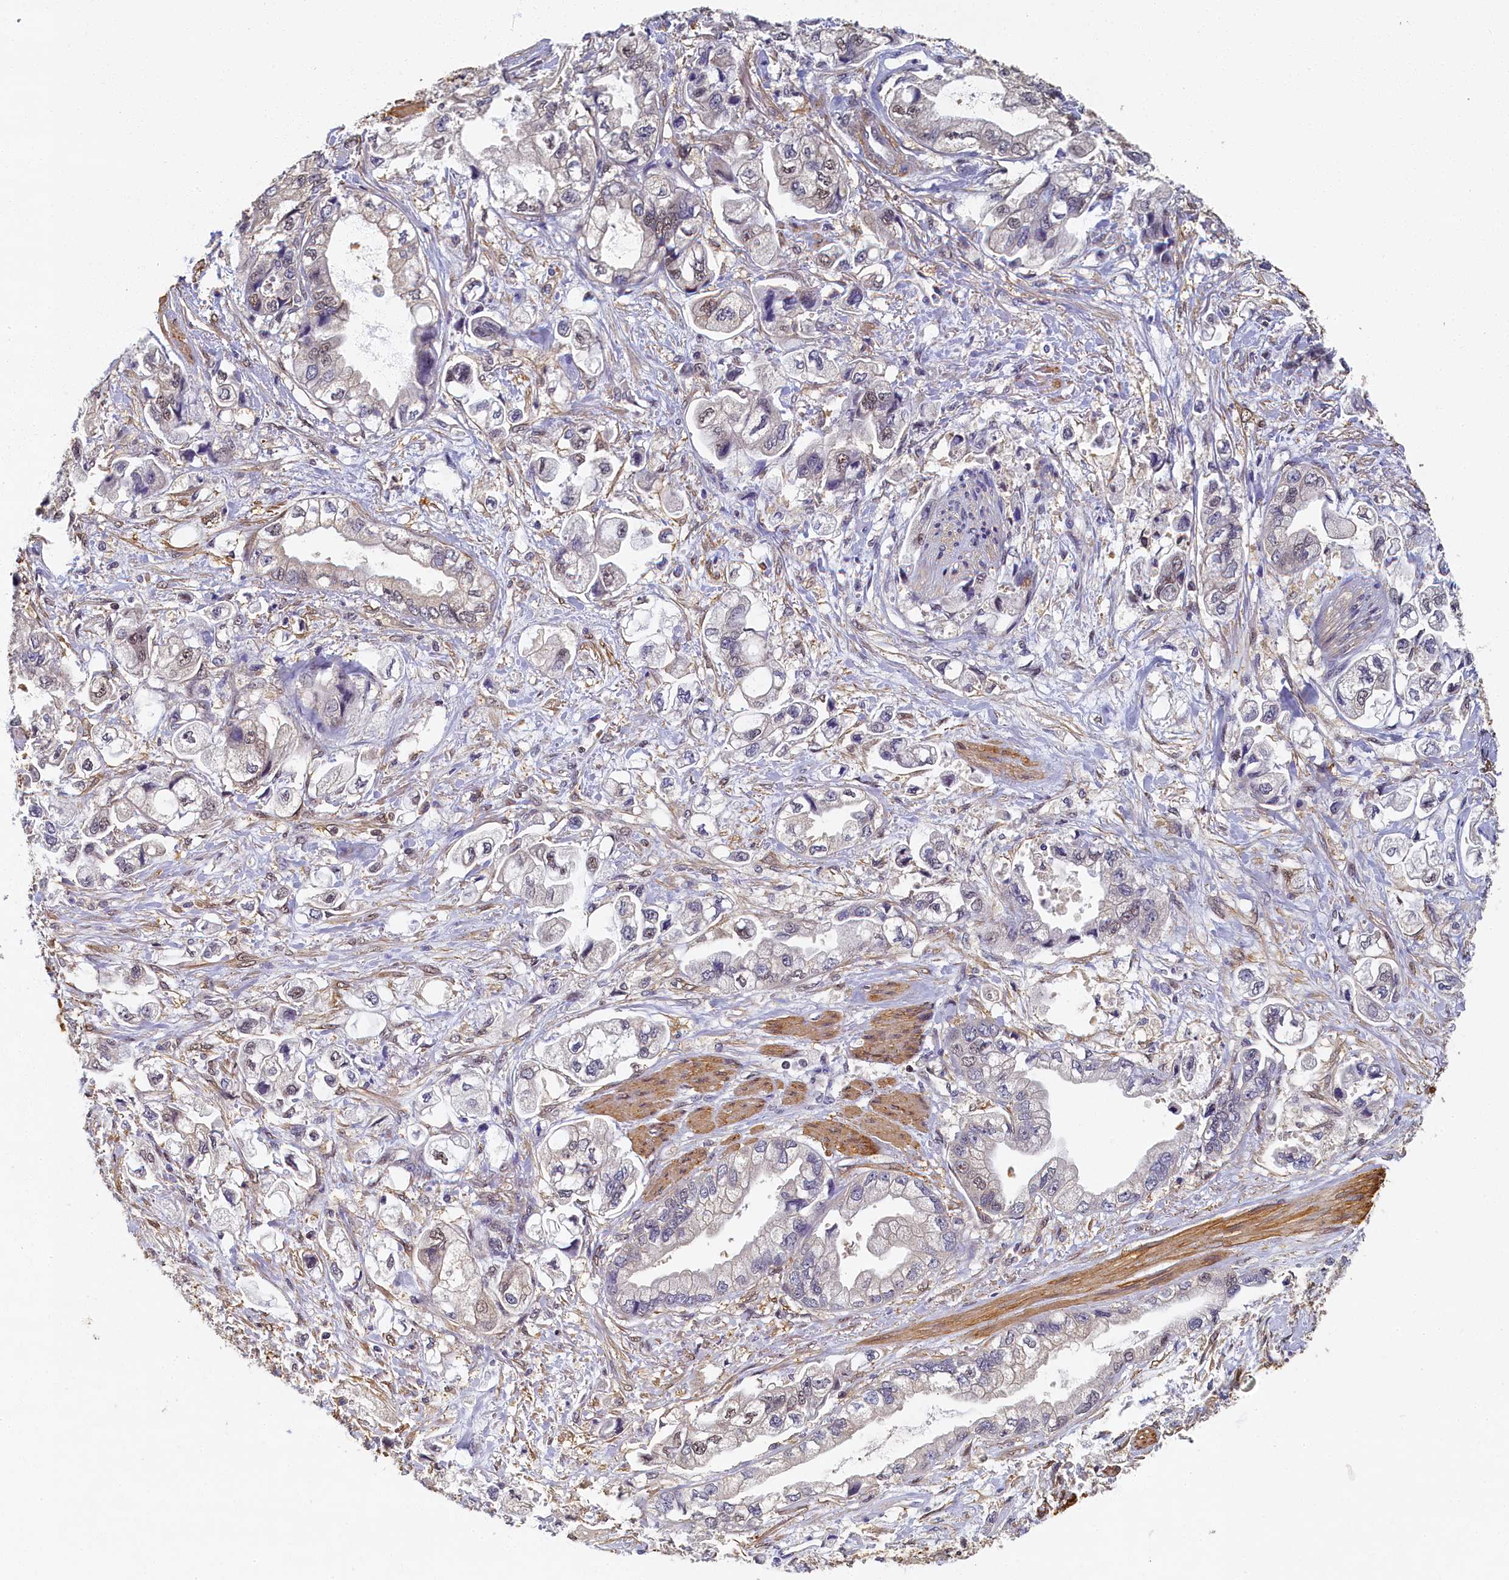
{"staining": {"intensity": "weak", "quantity": "<25%", "location": "nuclear"}, "tissue": "stomach cancer", "cell_type": "Tumor cells", "image_type": "cancer", "snomed": [{"axis": "morphology", "description": "Adenocarcinoma, NOS"}, {"axis": "topography", "description": "Stomach"}], "caption": "IHC micrograph of human adenocarcinoma (stomach) stained for a protein (brown), which exhibits no positivity in tumor cells. Brightfield microscopy of immunohistochemistry (IHC) stained with DAB (3,3'-diaminobenzidine) (brown) and hematoxylin (blue), captured at high magnification.", "gene": "TBCB", "patient": {"sex": "male", "age": 62}}